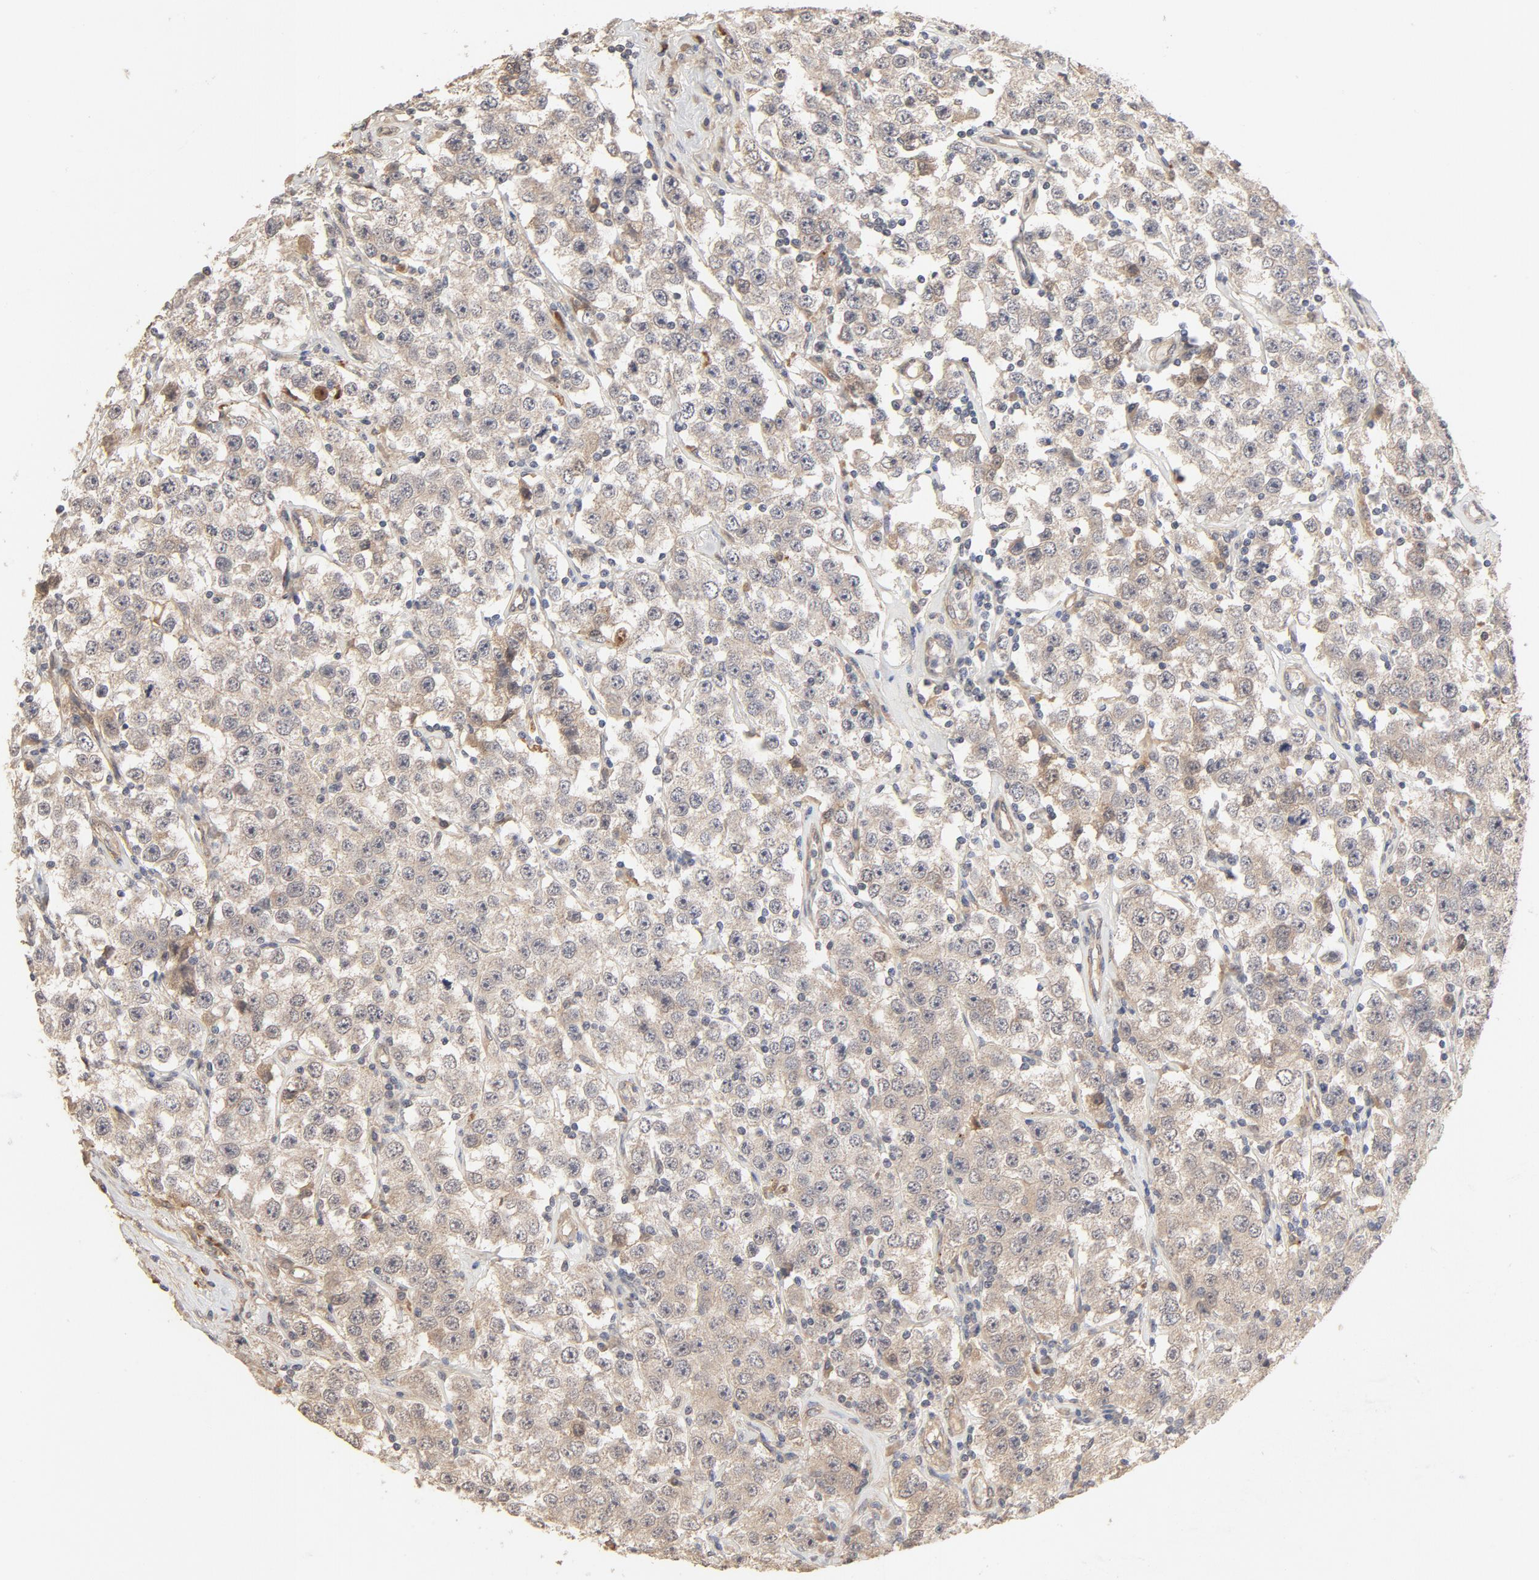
{"staining": {"intensity": "moderate", "quantity": ">75%", "location": "cytoplasmic/membranous"}, "tissue": "testis cancer", "cell_type": "Tumor cells", "image_type": "cancer", "snomed": [{"axis": "morphology", "description": "Seminoma, NOS"}, {"axis": "topography", "description": "Testis"}], "caption": "High-power microscopy captured an immunohistochemistry micrograph of testis seminoma, revealing moderate cytoplasmic/membranous staining in approximately >75% of tumor cells.", "gene": "IL3RA", "patient": {"sex": "male", "age": 52}}